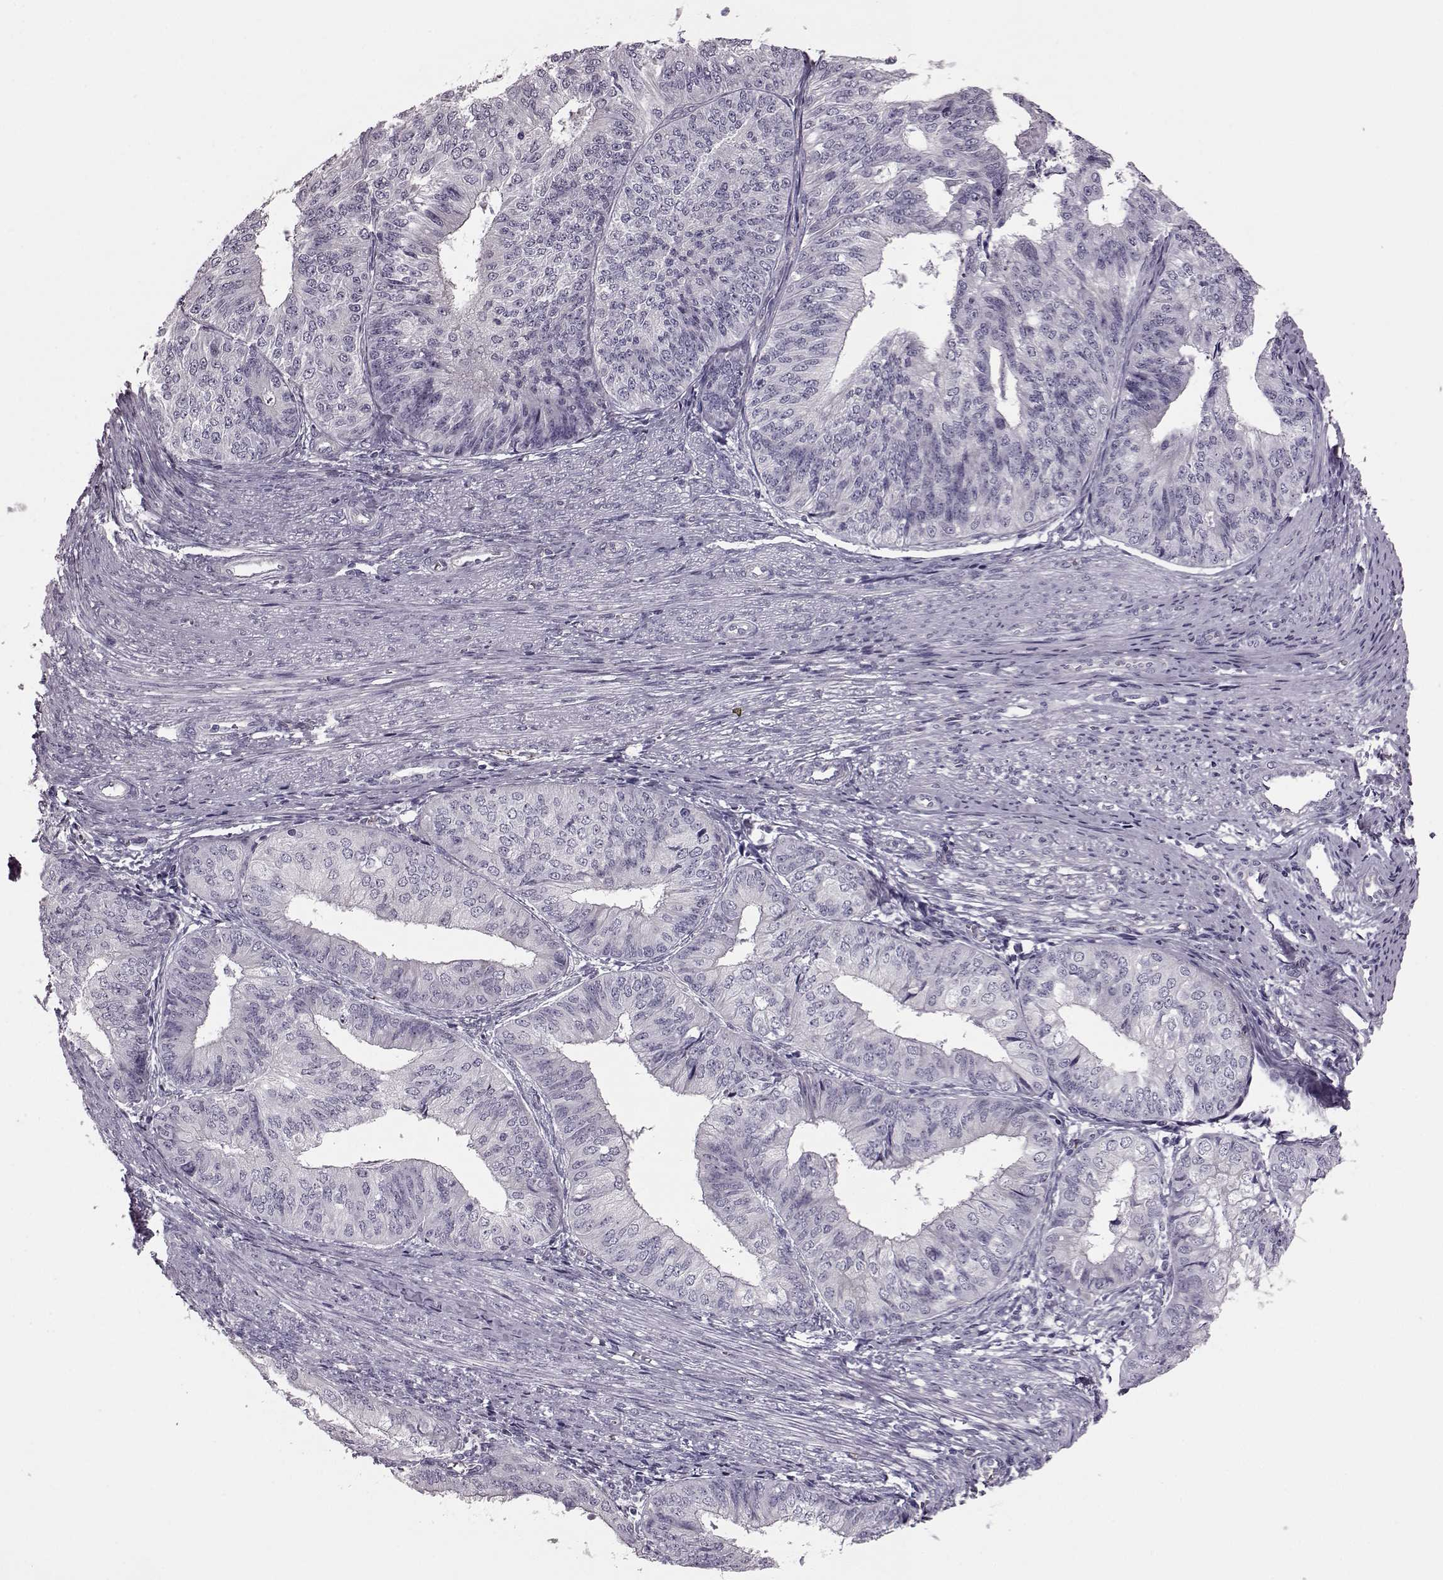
{"staining": {"intensity": "negative", "quantity": "none", "location": "none"}, "tissue": "endometrial cancer", "cell_type": "Tumor cells", "image_type": "cancer", "snomed": [{"axis": "morphology", "description": "Adenocarcinoma, NOS"}, {"axis": "topography", "description": "Endometrium"}], "caption": "DAB immunohistochemical staining of endometrial adenocarcinoma reveals no significant staining in tumor cells.", "gene": "SNTG1", "patient": {"sex": "female", "age": 58}}